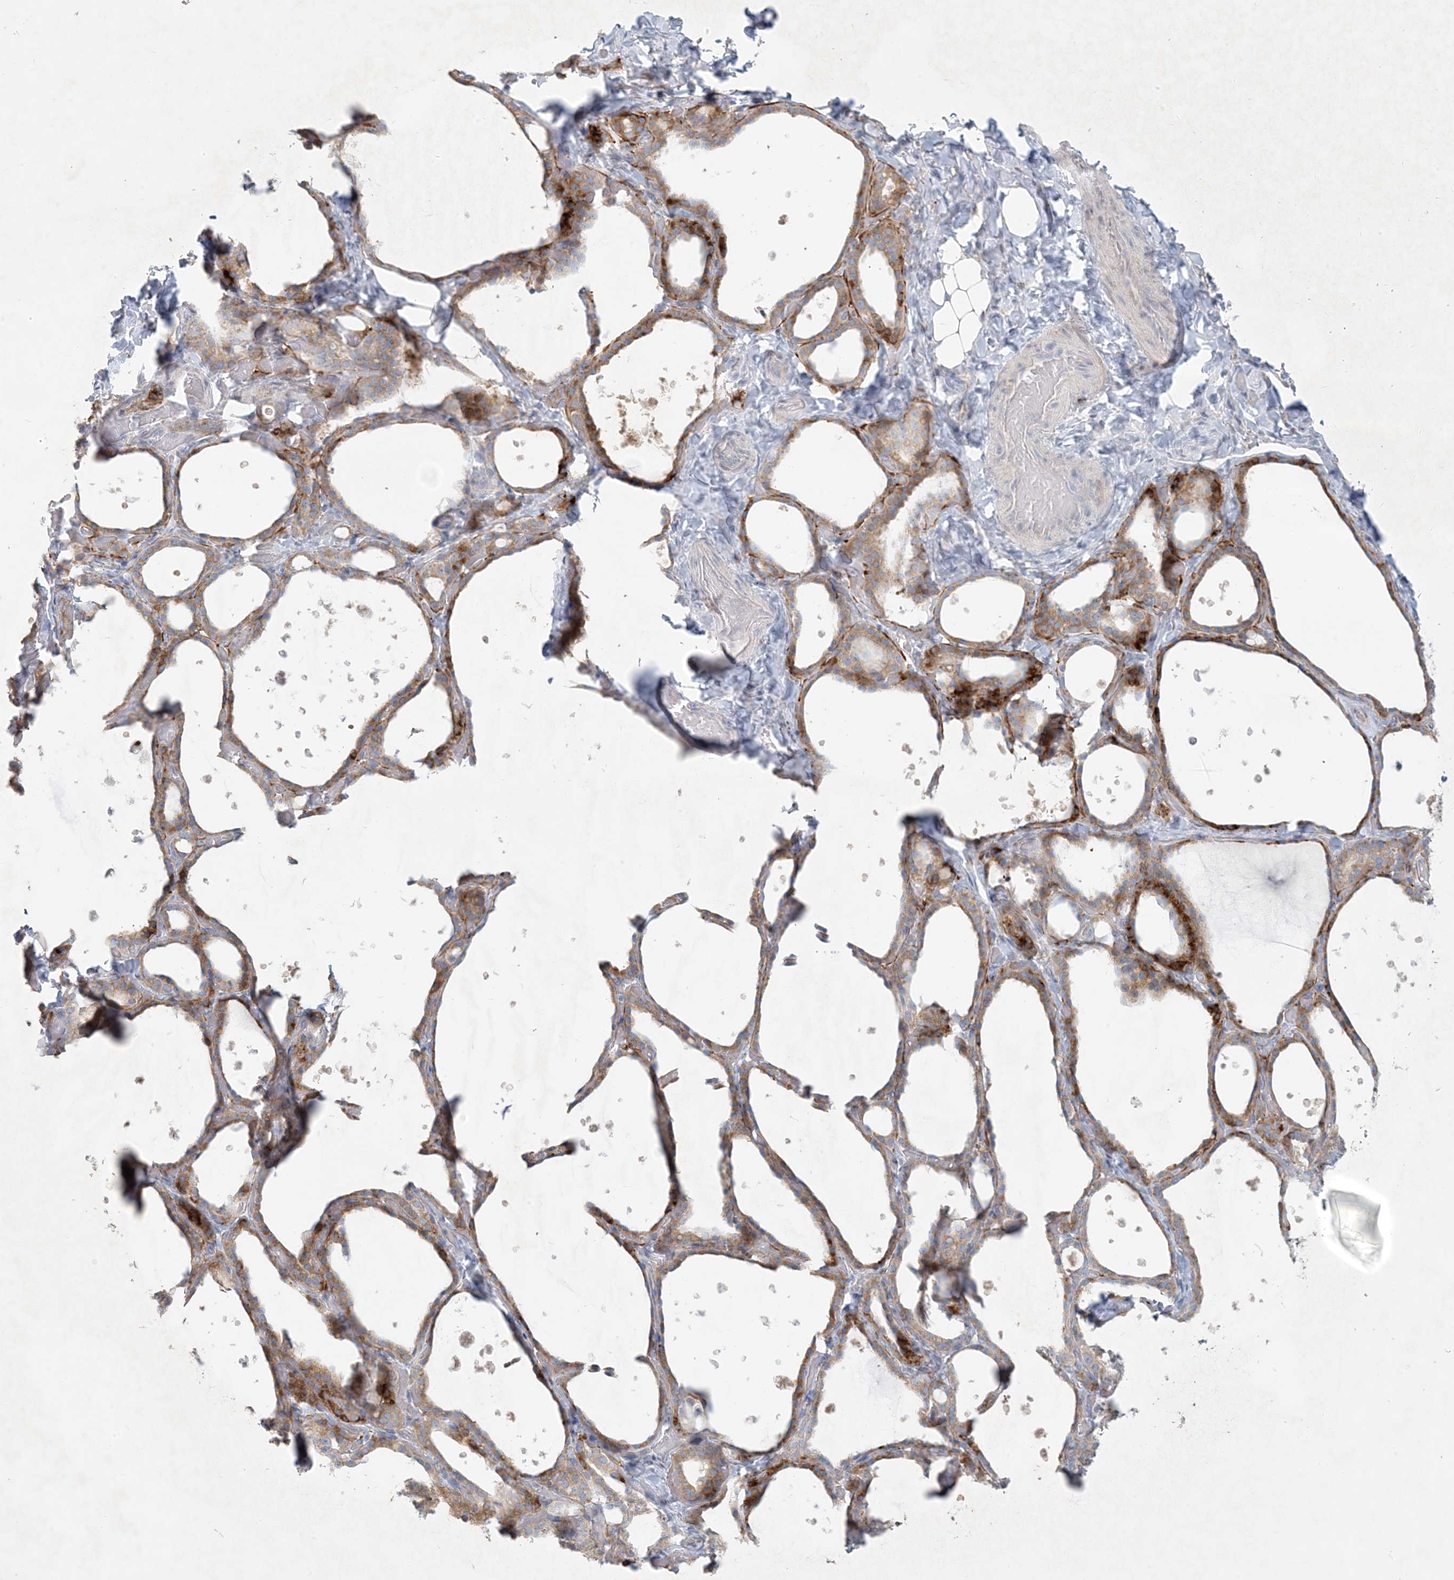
{"staining": {"intensity": "moderate", "quantity": "25%-75%", "location": "cytoplasmic/membranous"}, "tissue": "thyroid gland", "cell_type": "Glandular cells", "image_type": "normal", "snomed": [{"axis": "morphology", "description": "Normal tissue, NOS"}, {"axis": "topography", "description": "Thyroid gland"}], "caption": "An image showing moderate cytoplasmic/membranous staining in about 25%-75% of glandular cells in benign thyroid gland, as visualized by brown immunohistochemical staining.", "gene": "ZNF385D", "patient": {"sex": "female", "age": 44}}